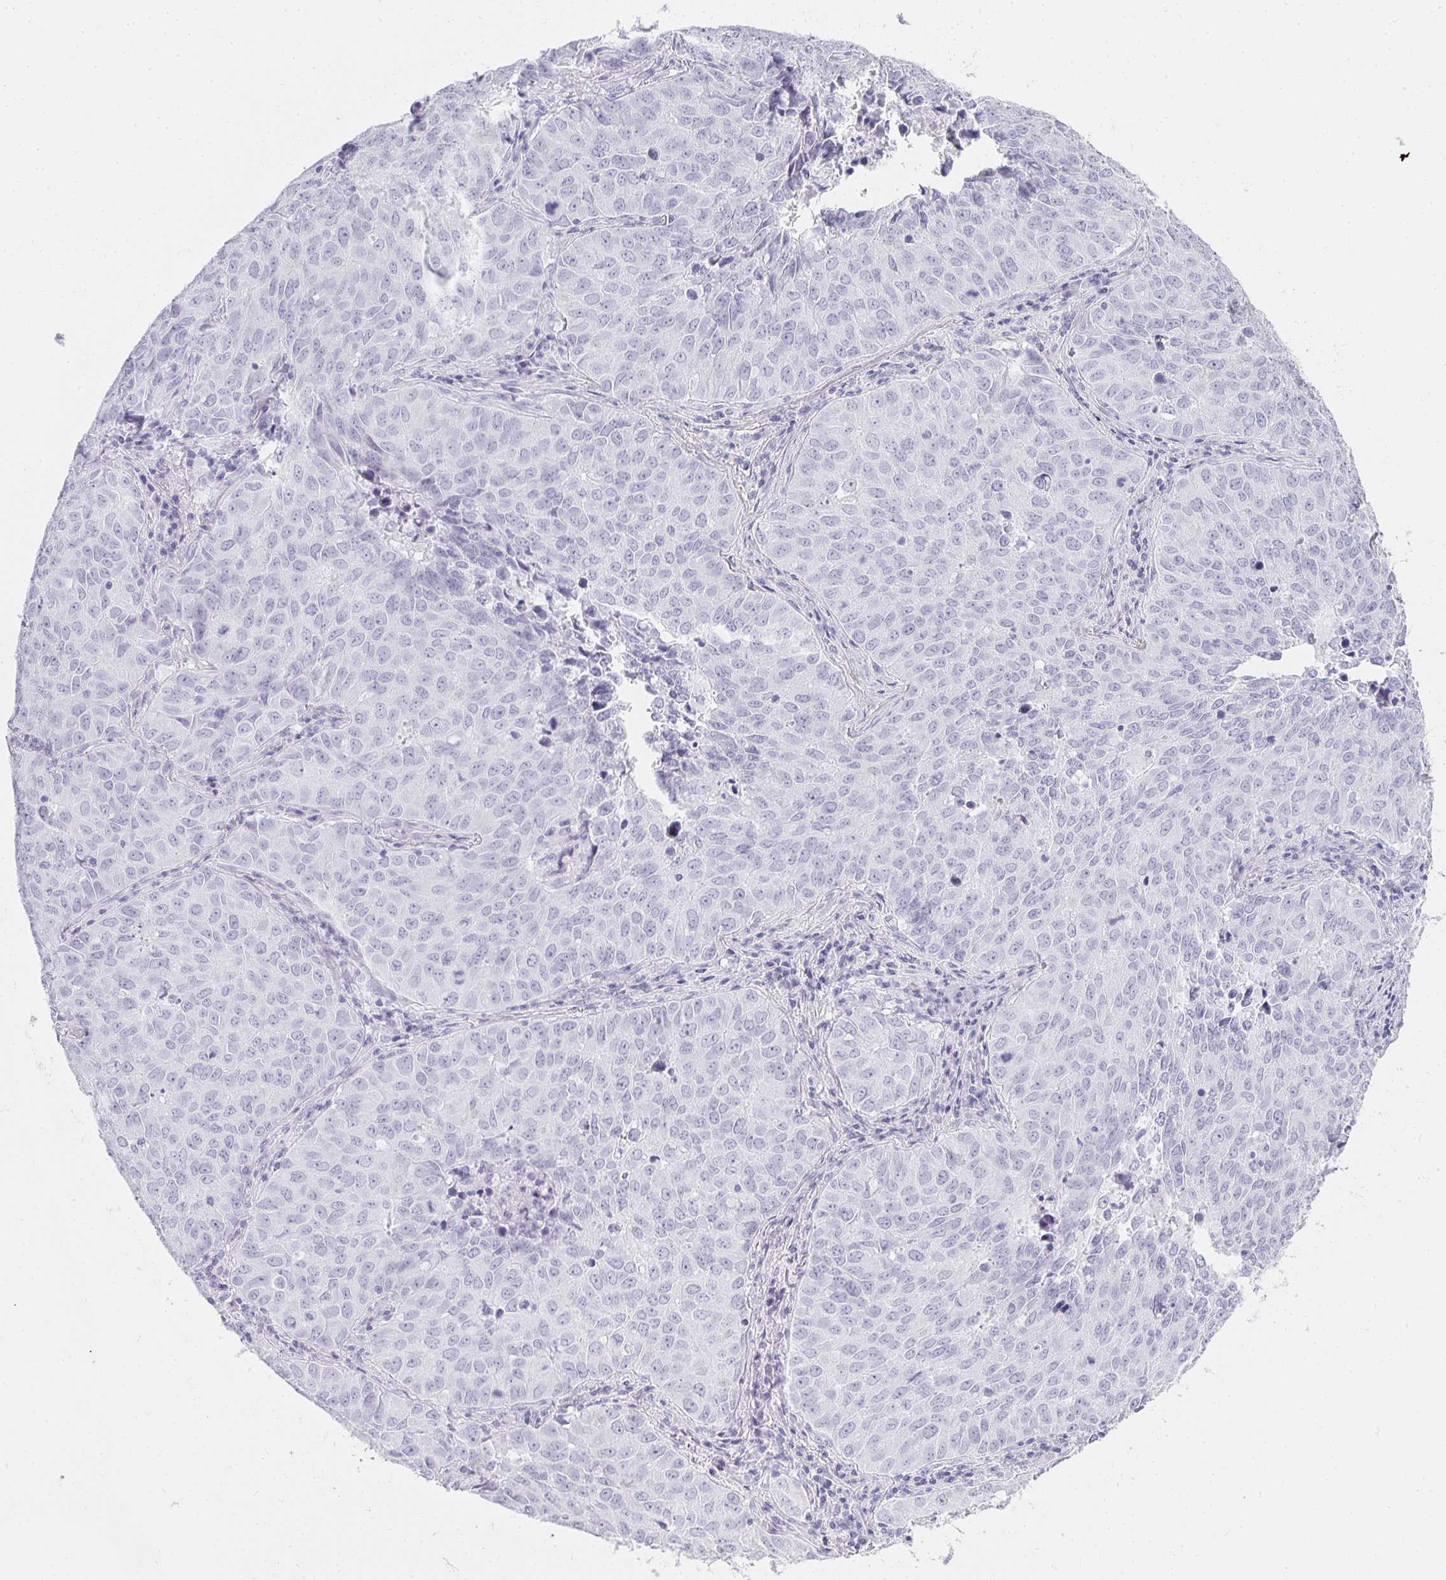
{"staining": {"intensity": "negative", "quantity": "none", "location": "none"}, "tissue": "lung cancer", "cell_type": "Tumor cells", "image_type": "cancer", "snomed": [{"axis": "morphology", "description": "Adenocarcinoma, NOS"}, {"axis": "topography", "description": "Lung"}], "caption": "This is a histopathology image of immunohistochemistry staining of lung adenocarcinoma, which shows no staining in tumor cells. (Brightfield microscopy of DAB immunohistochemistry at high magnification).", "gene": "TPSD1", "patient": {"sex": "female", "age": 50}}